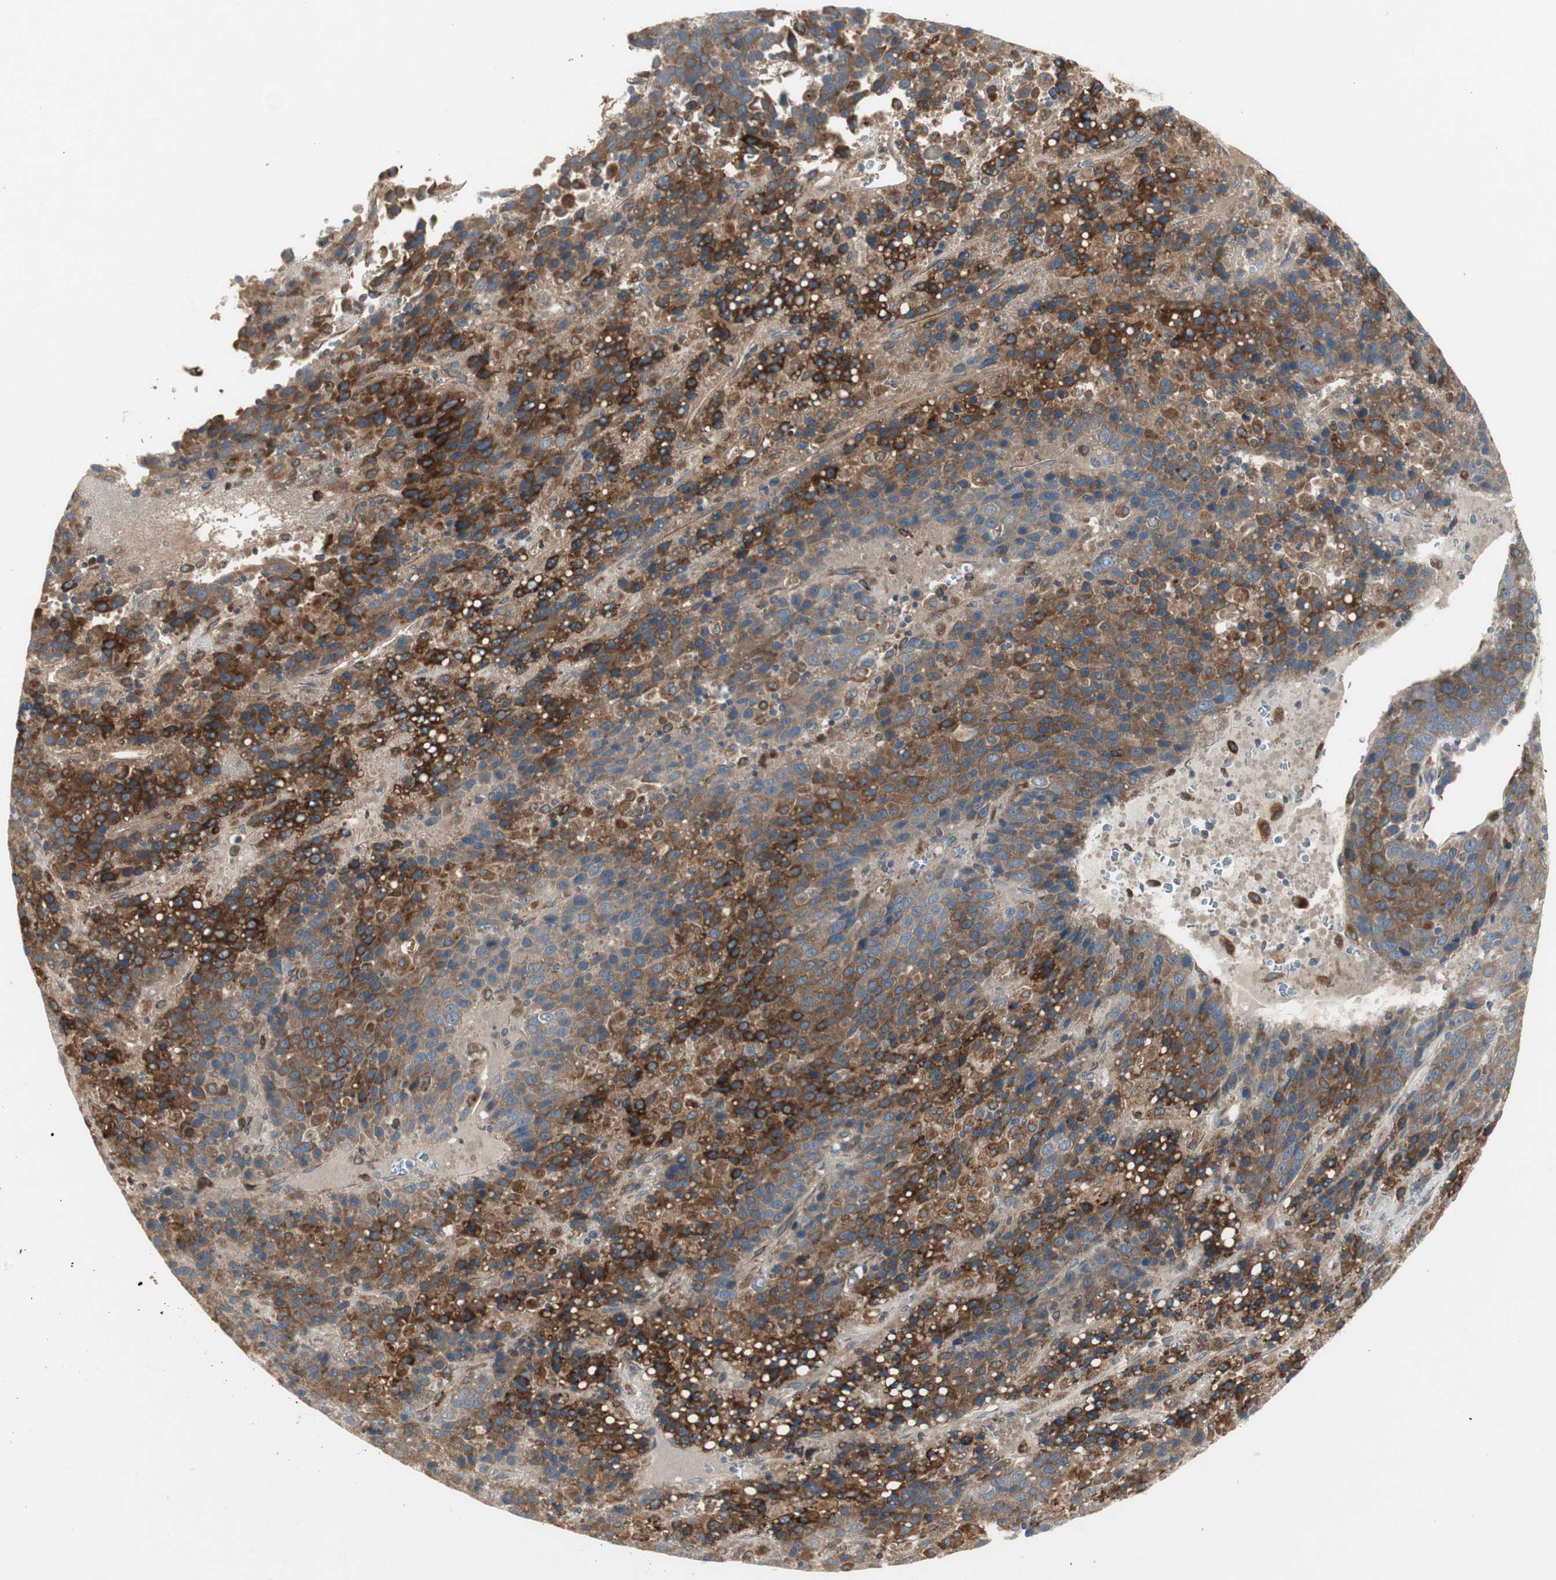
{"staining": {"intensity": "strong", "quantity": ">75%", "location": "cytoplasmic/membranous"}, "tissue": "liver cancer", "cell_type": "Tumor cells", "image_type": "cancer", "snomed": [{"axis": "morphology", "description": "Carcinoma, Hepatocellular, NOS"}, {"axis": "topography", "description": "Liver"}], "caption": "There is high levels of strong cytoplasmic/membranous expression in tumor cells of liver cancer, as demonstrated by immunohistochemical staining (brown color).", "gene": "H6PD", "patient": {"sex": "female", "age": 53}}